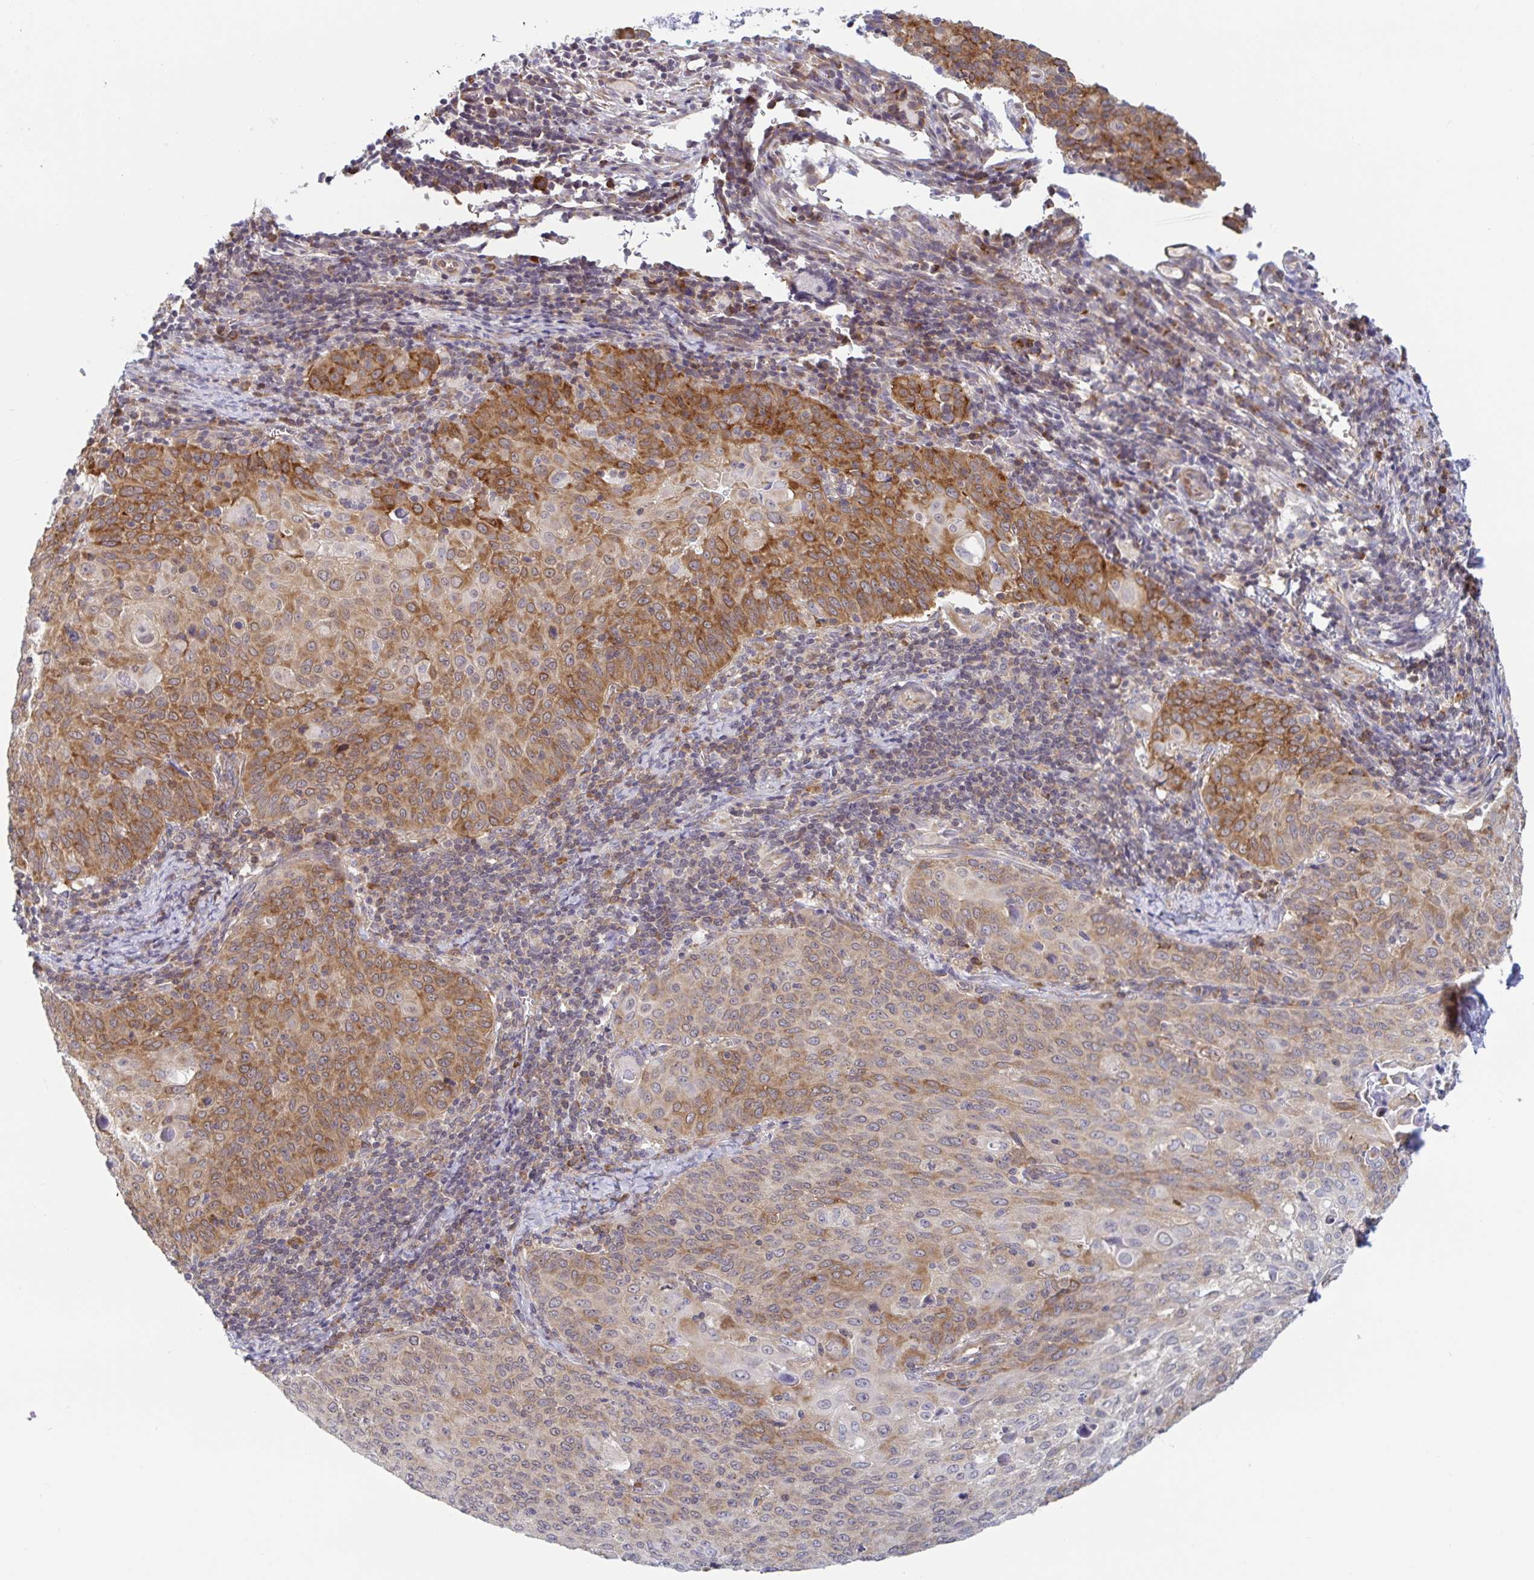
{"staining": {"intensity": "moderate", "quantity": "25%-75%", "location": "cytoplasmic/membranous"}, "tissue": "cervical cancer", "cell_type": "Tumor cells", "image_type": "cancer", "snomed": [{"axis": "morphology", "description": "Squamous cell carcinoma, NOS"}, {"axis": "topography", "description": "Cervix"}], "caption": "Immunohistochemical staining of squamous cell carcinoma (cervical) demonstrates medium levels of moderate cytoplasmic/membranous positivity in about 25%-75% of tumor cells.", "gene": "LARP1", "patient": {"sex": "female", "age": 65}}